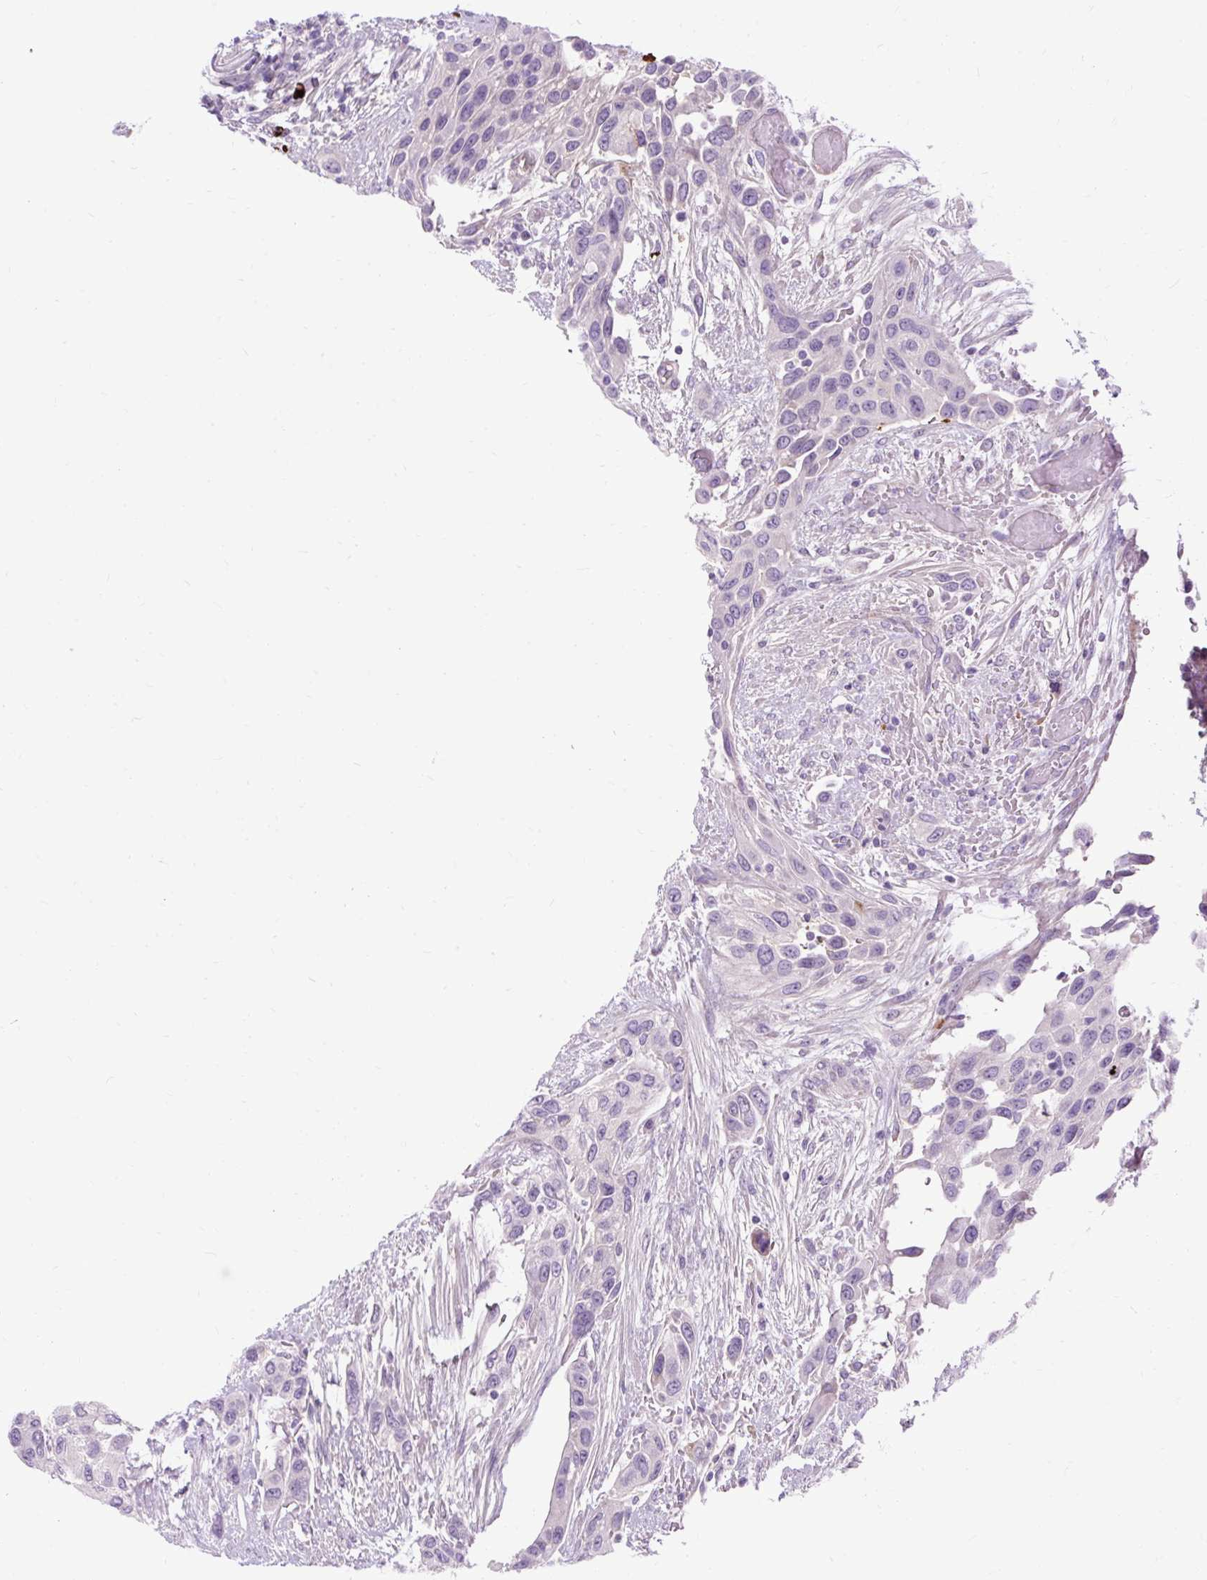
{"staining": {"intensity": "negative", "quantity": "none", "location": "none"}, "tissue": "urothelial cancer", "cell_type": "Tumor cells", "image_type": "cancer", "snomed": [{"axis": "morphology", "description": "Normal tissue, NOS"}, {"axis": "morphology", "description": "Urothelial carcinoma, High grade"}, {"axis": "topography", "description": "Vascular tissue"}, {"axis": "topography", "description": "Urinary bladder"}], "caption": "Urothelial carcinoma (high-grade) was stained to show a protein in brown. There is no significant expression in tumor cells.", "gene": "ARRDC2", "patient": {"sex": "female", "age": 56}}